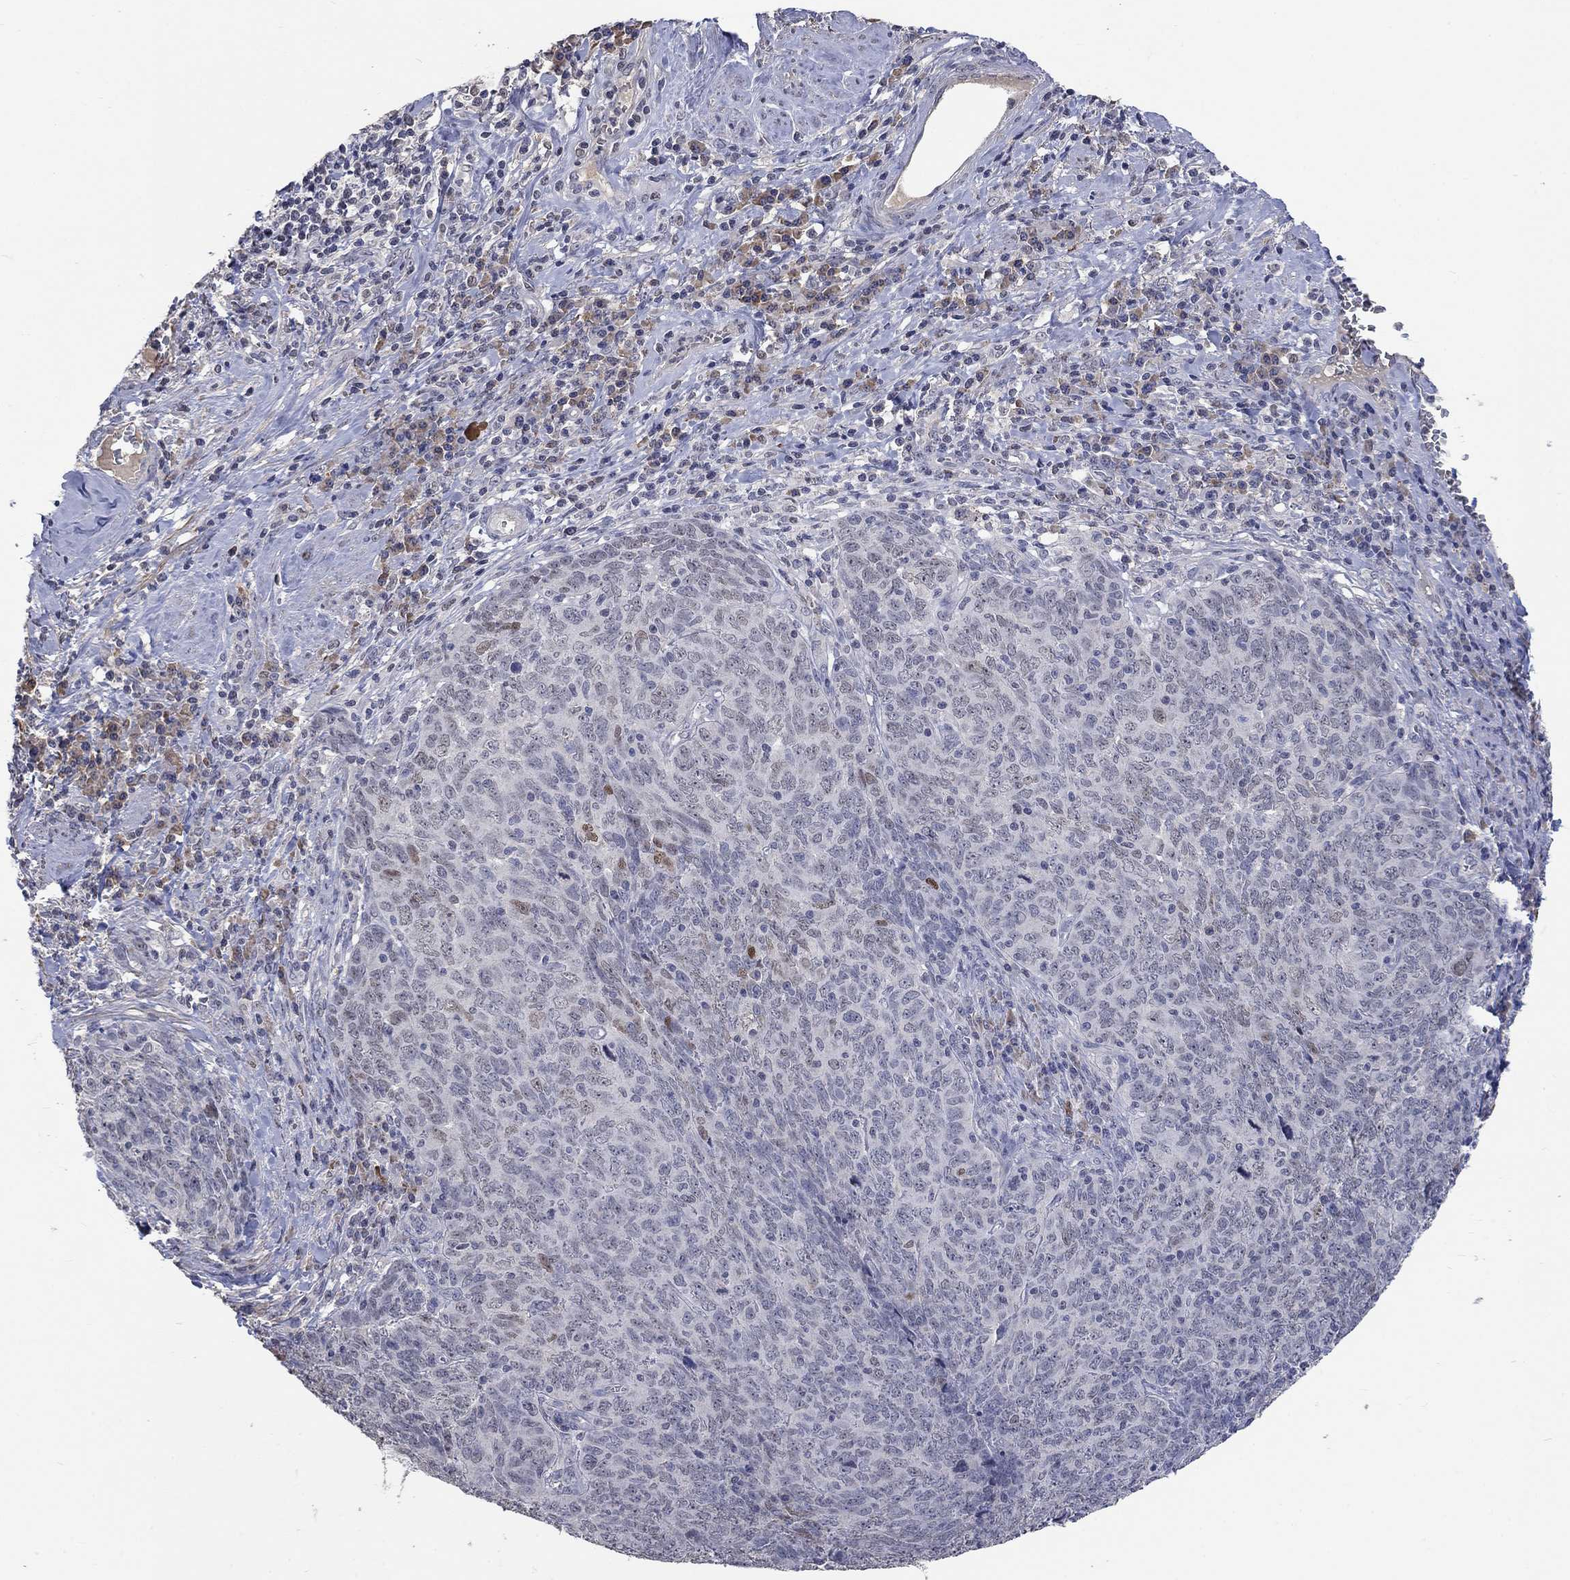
{"staining": {"intensity": "negative", "quantity": "none", "location": "none"}, "tissue": "skin cancer", "cell_type": "Tumor cells", "image_type": "cancer", "snomed": [{"axis": "morphology", "description": "Squamous cell carcinoma, NOS"}, {"axis": "topography", "description": "Skin"}, {"axis": "topography", "description": "Anal"}], "caption": "This is a image of IHC staining of squamous cell carcinoma (skin), which shows no staining in tumor cells. (Brightfield microscopy of DAB (3,3'-diaminobenzidine) IHC at high magnification).", "gene": "ZBTB18", "patient": {"sex": "female", "age": 51}}